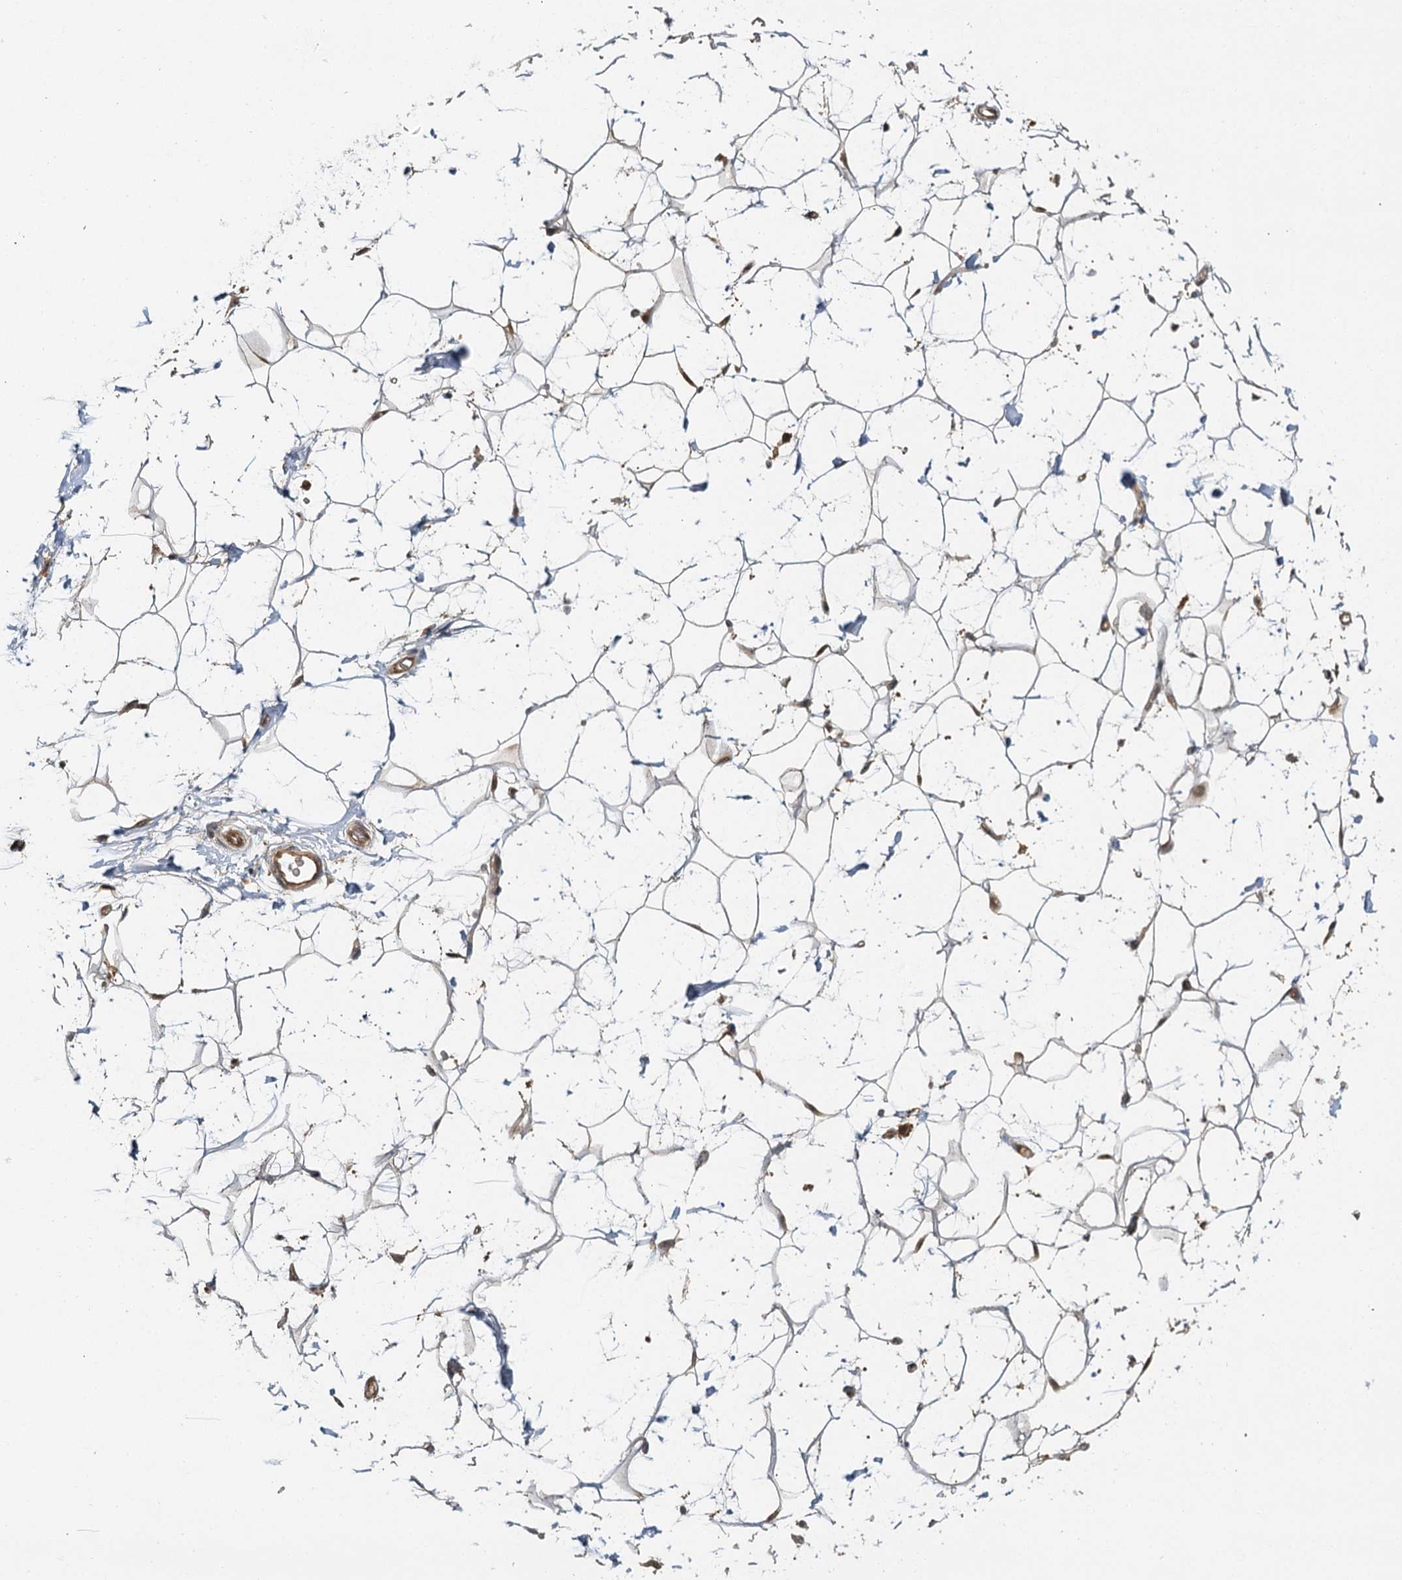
{"staining": {"intensity": "moderate", "quantity": ">75%", "location": "cytoplasmic/membranous,nuclear"}, "tissue": "adipose tissue", "cell_type": "Adipocytes", "image_type": "normal", "snomed": [{"axis": "morphology", "description": "Normal tissue, NOS"}, {"axis": "topography", "description": "Breast"}], "caption": "A high-resolution histopathology image shows IHC staining of normal adipose tissue, which reveals moderate cytoplasmic/membranous,nuclear staining in about >75% of adipocytes. The protein of interest is shown in brown color, while the nuclei are stained blue.", "gene": "ZNF549", "patient": {"sex": "female", "age": 26}}